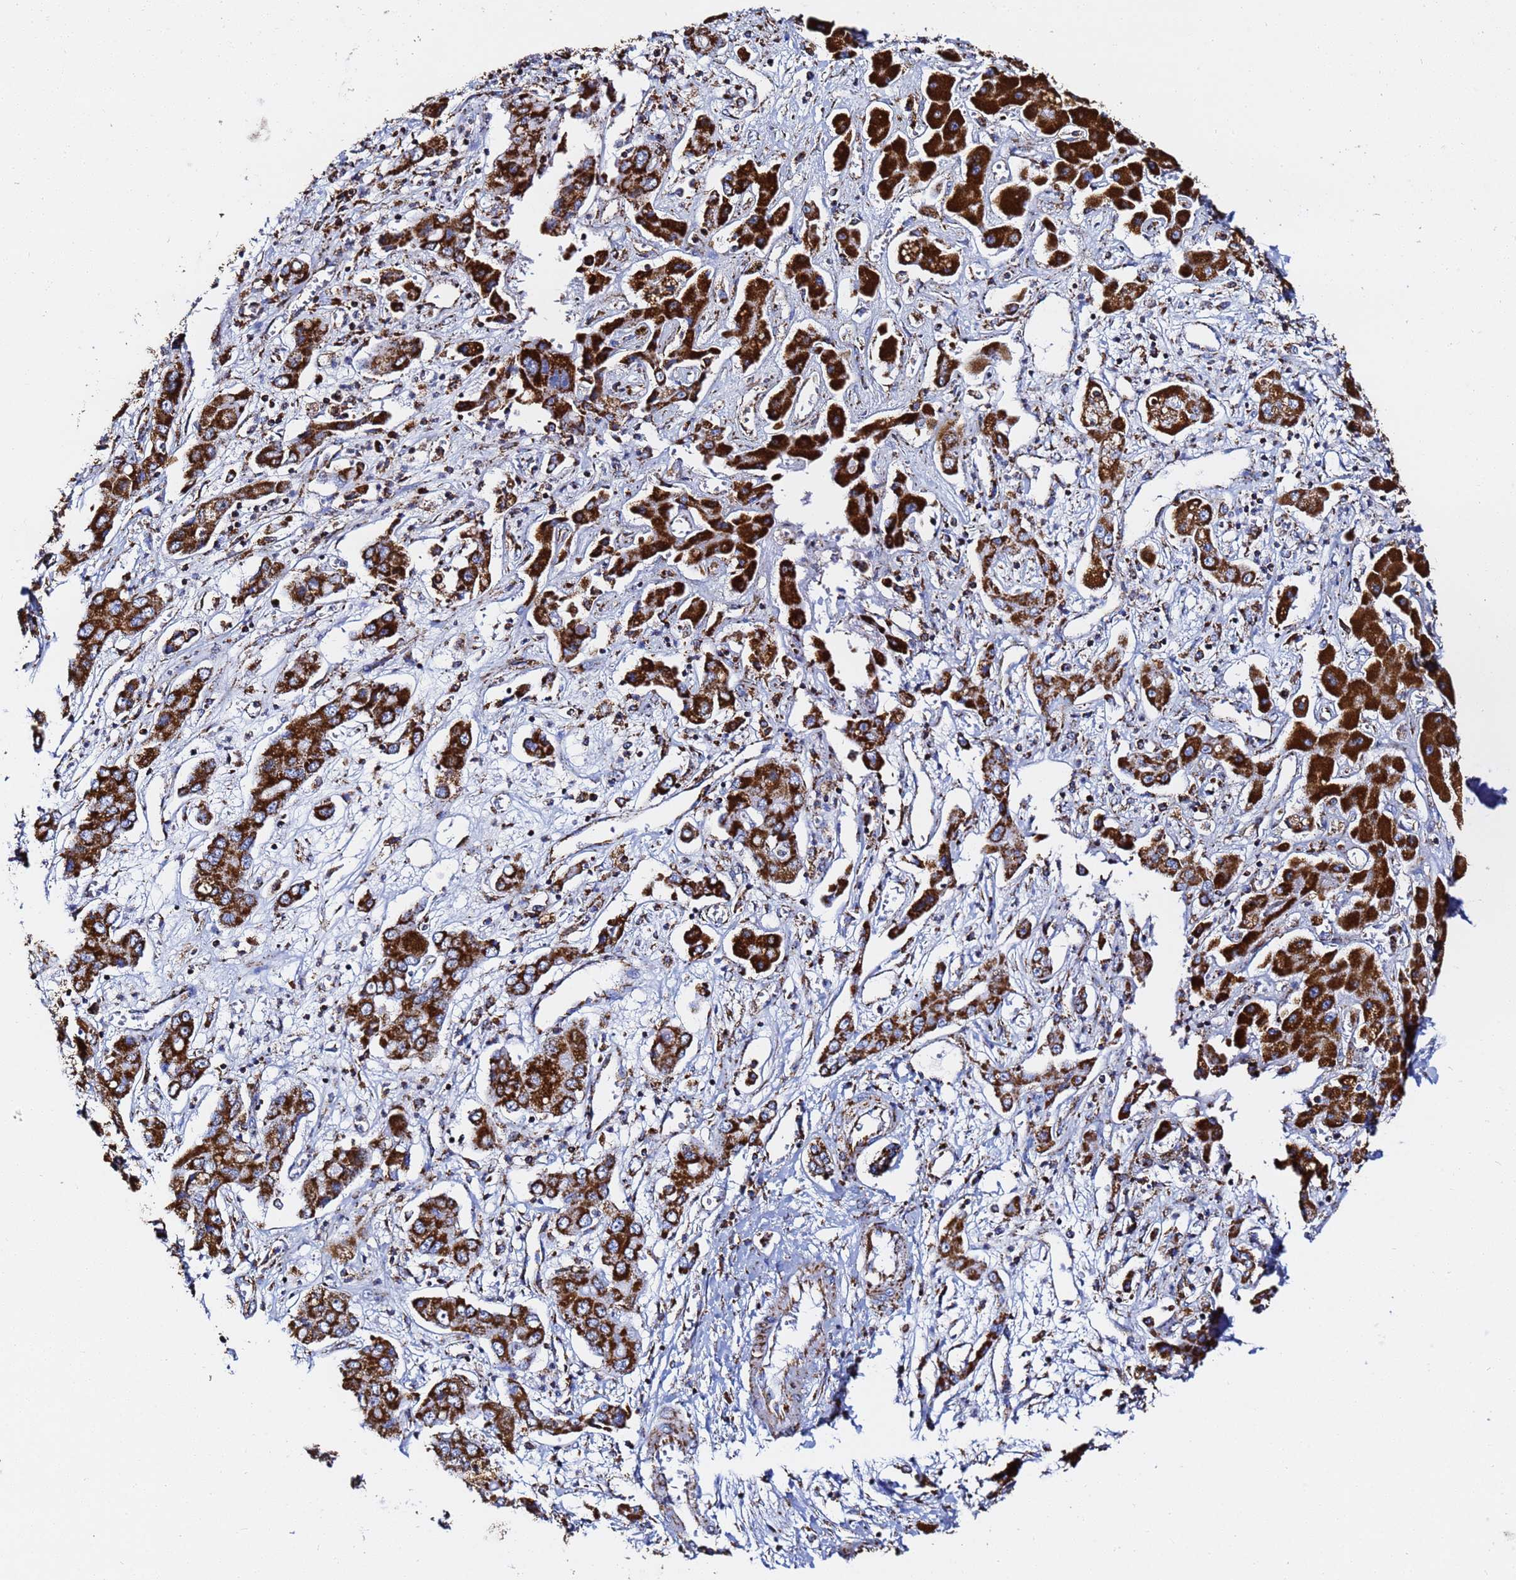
{"staining": {"intensity": "strong", "quantity": ">75%", "location": "cytoplasmic/membranous"}, "tissue": "liver cancer", "cell_type": "Tumor cells", "image_type": "cancer", "snomed": [{"axis": "morphology", "description": "Cholangiocarcinoma"}, {"axis": "topography", "description": "Liver"}], "caption": "High-magnification brightfield microscopy of liver cancer stained with DAB (3,3'-diaminobenzidine) (brown) and counterstained with hematoxylin (blue). tumor cells exhibit strong cytoplasmic/membranous staining is appreciated in about>75% of cells.", "gene": "PHB2", "patient": {"sex": "male", "age": 67}}